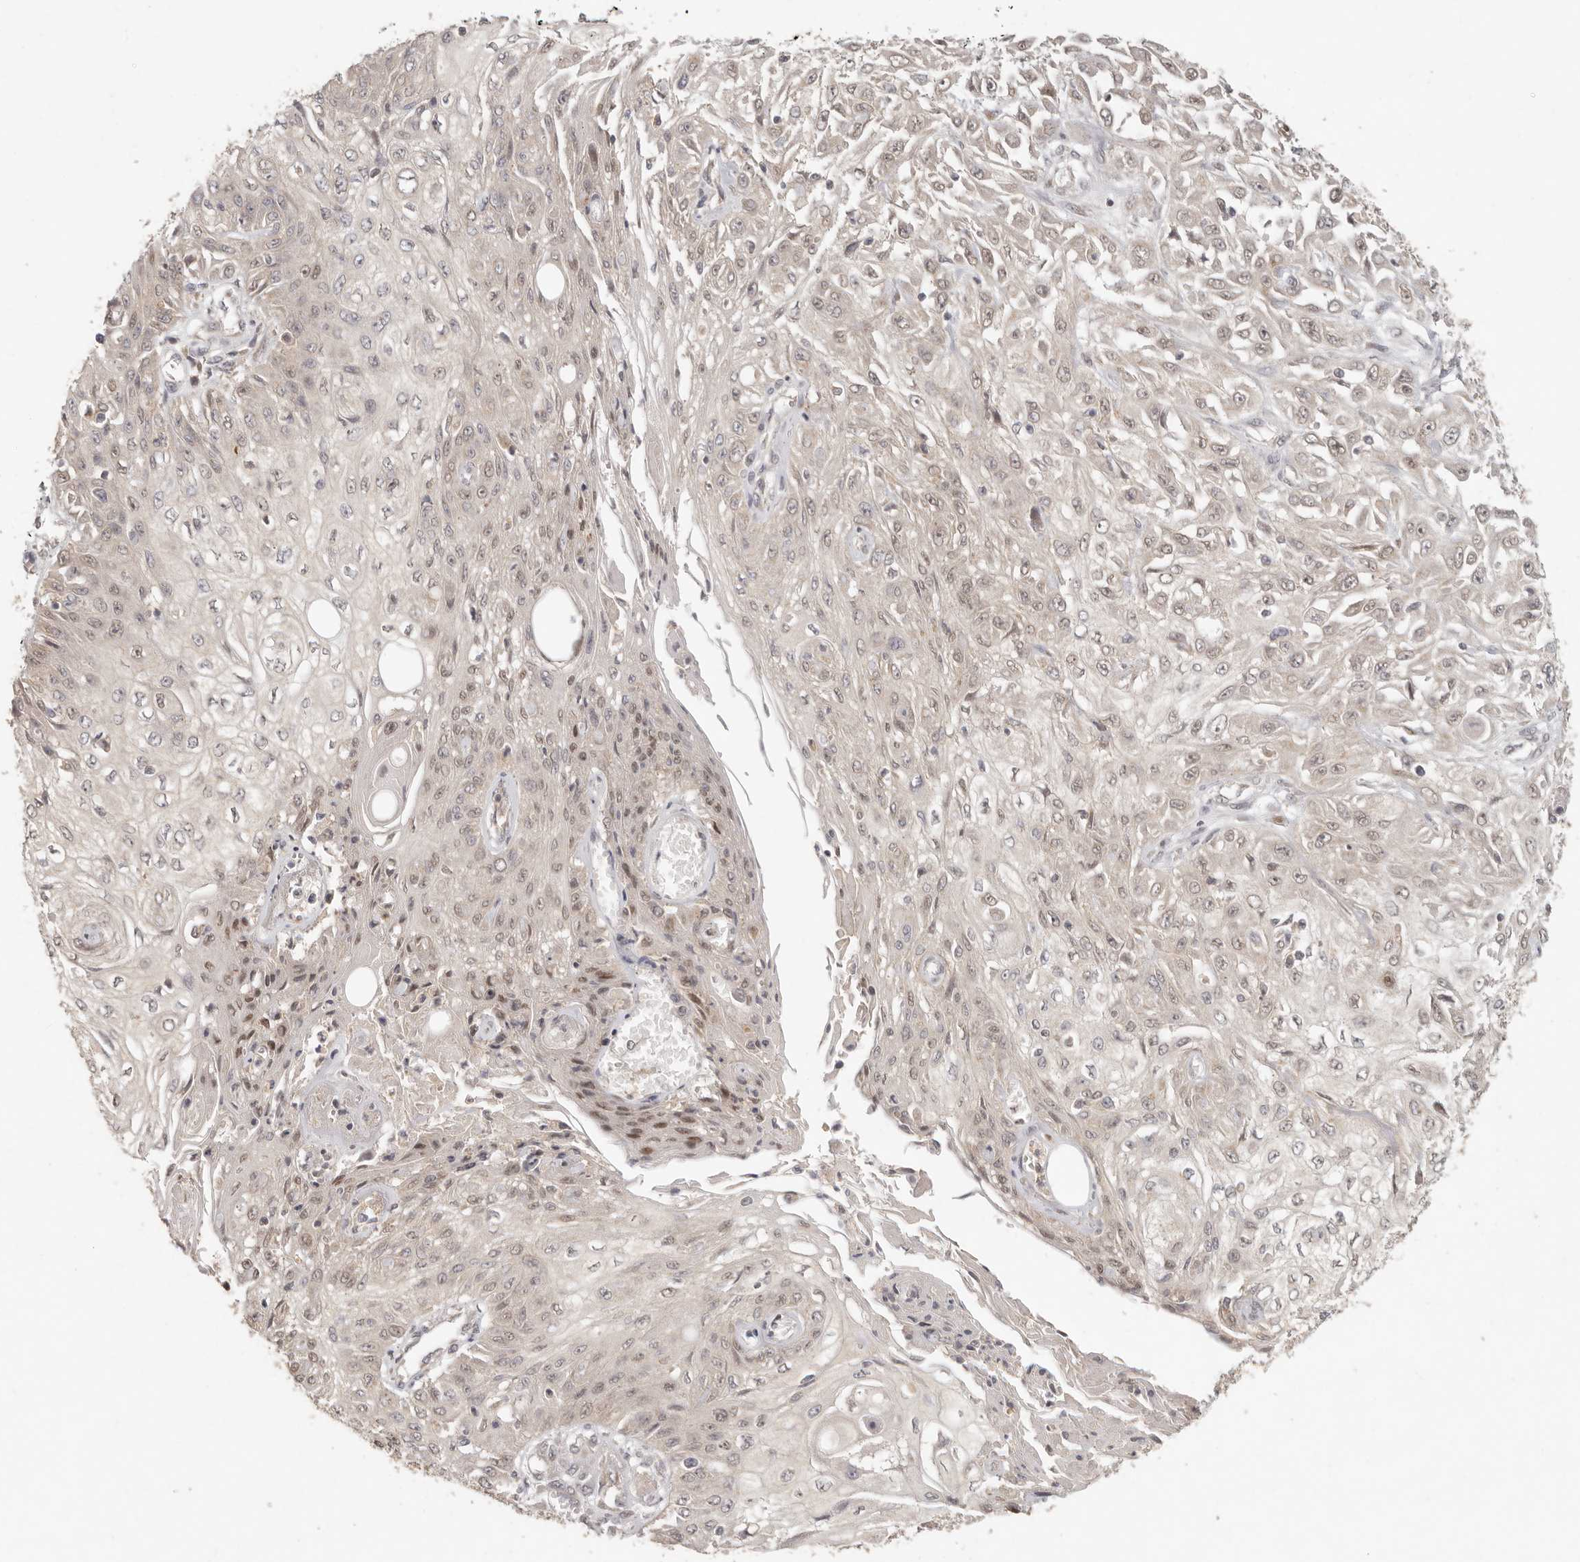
{"staining": {"intensity": "weak", "quantity": ">75%", "location": "nuclear"}, "tissue": "skin cancer", "cell_type": "Tumor cells", "image_type": "cancer", "snomed": [{"axis": "morphology", "description": "Squamous cell carcinoma, NOS"}, {"axis": "morphology", "description": "Squamous cell carcinoma, metastatic, NOS"}, {"axis": "topography", "description": "Skin"}, {"axis": "topography", "description": "Lymph node"}], "caption": "Approximately >75% of tumor cells in skin metastatic squamous cell carcinoma demonstrate weak nuclear protein staining as visualized by brown immunohistochemical staining.", "gene": "LRRC75A", "patient": {"sex": "male", "age": 75}}